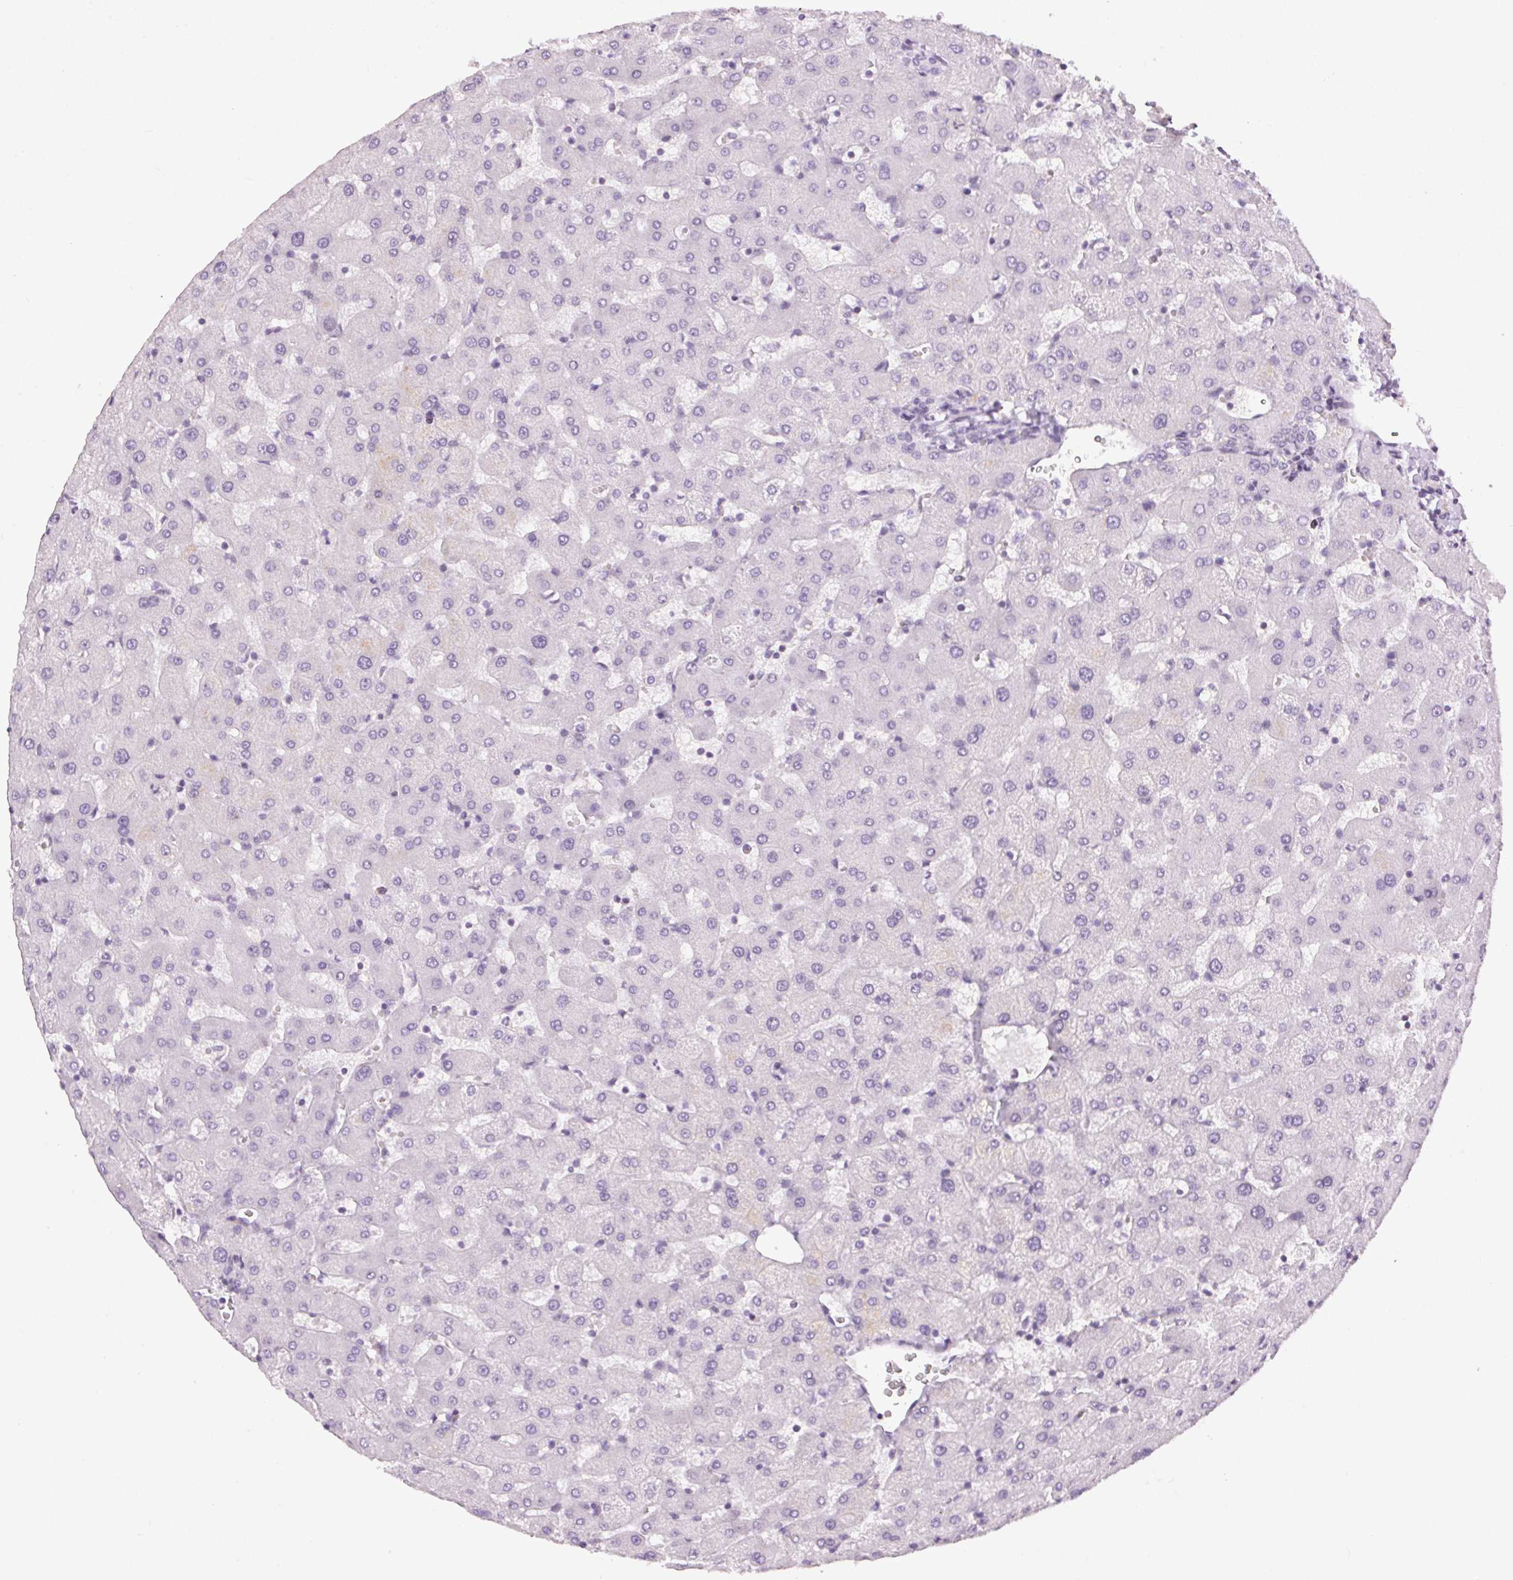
{"staining": {"intensity": "negative", "quantity": "none", "location": "none"}, "tissue": "liver", "cell_type": "Cholangiocytes", "image_type": "normal", "snomed": [{"axis": "morphology", "description": "Normal tissue, NOS"}, {"axis": "topography", "description": "Liver"}], "caption": "Liver was stained to show a protein in brown. There is no significant expression in cholangiocytes.", "gene": "TMEM88B", "patient": {"sex": "female", "age": 63}}